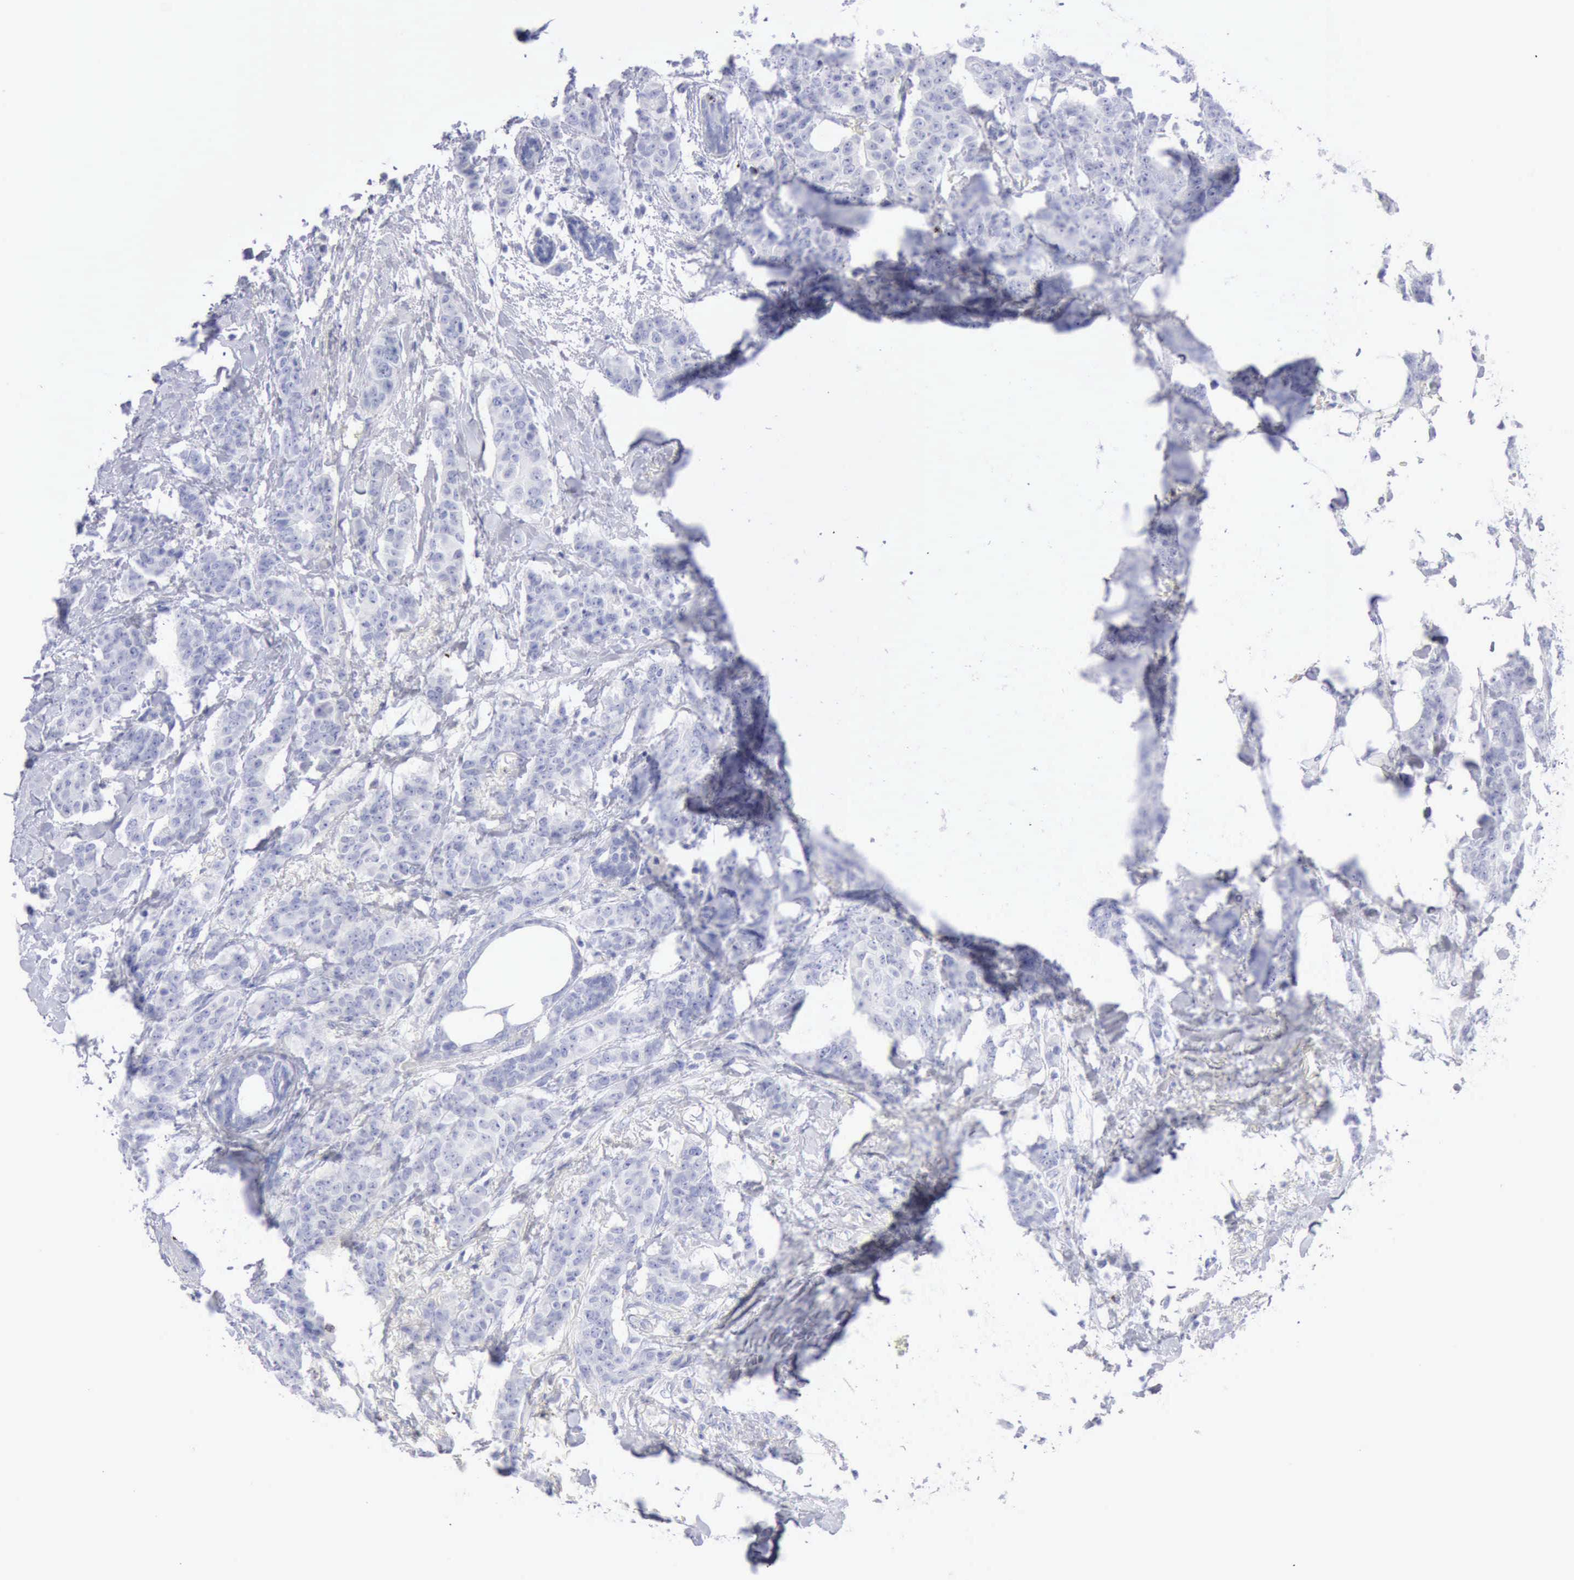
{"staining": {"intensity": "negative", "quantity": "none", "location": "none"}, "tissue": "breast cancer", "cell_type": "Tumor cells", "image_type": "cancer", "snomed": [{"axis": "morphology", "description": "Duct carcinoma"}, {"axis": "topography", "description": "Breast"}], "caption": "The micrograph exhibits no significant positivity in tumor cells of breast intraductal carcinoma.", "gene": "GZMB", "patient": {"sex": "female", "age": 40}}